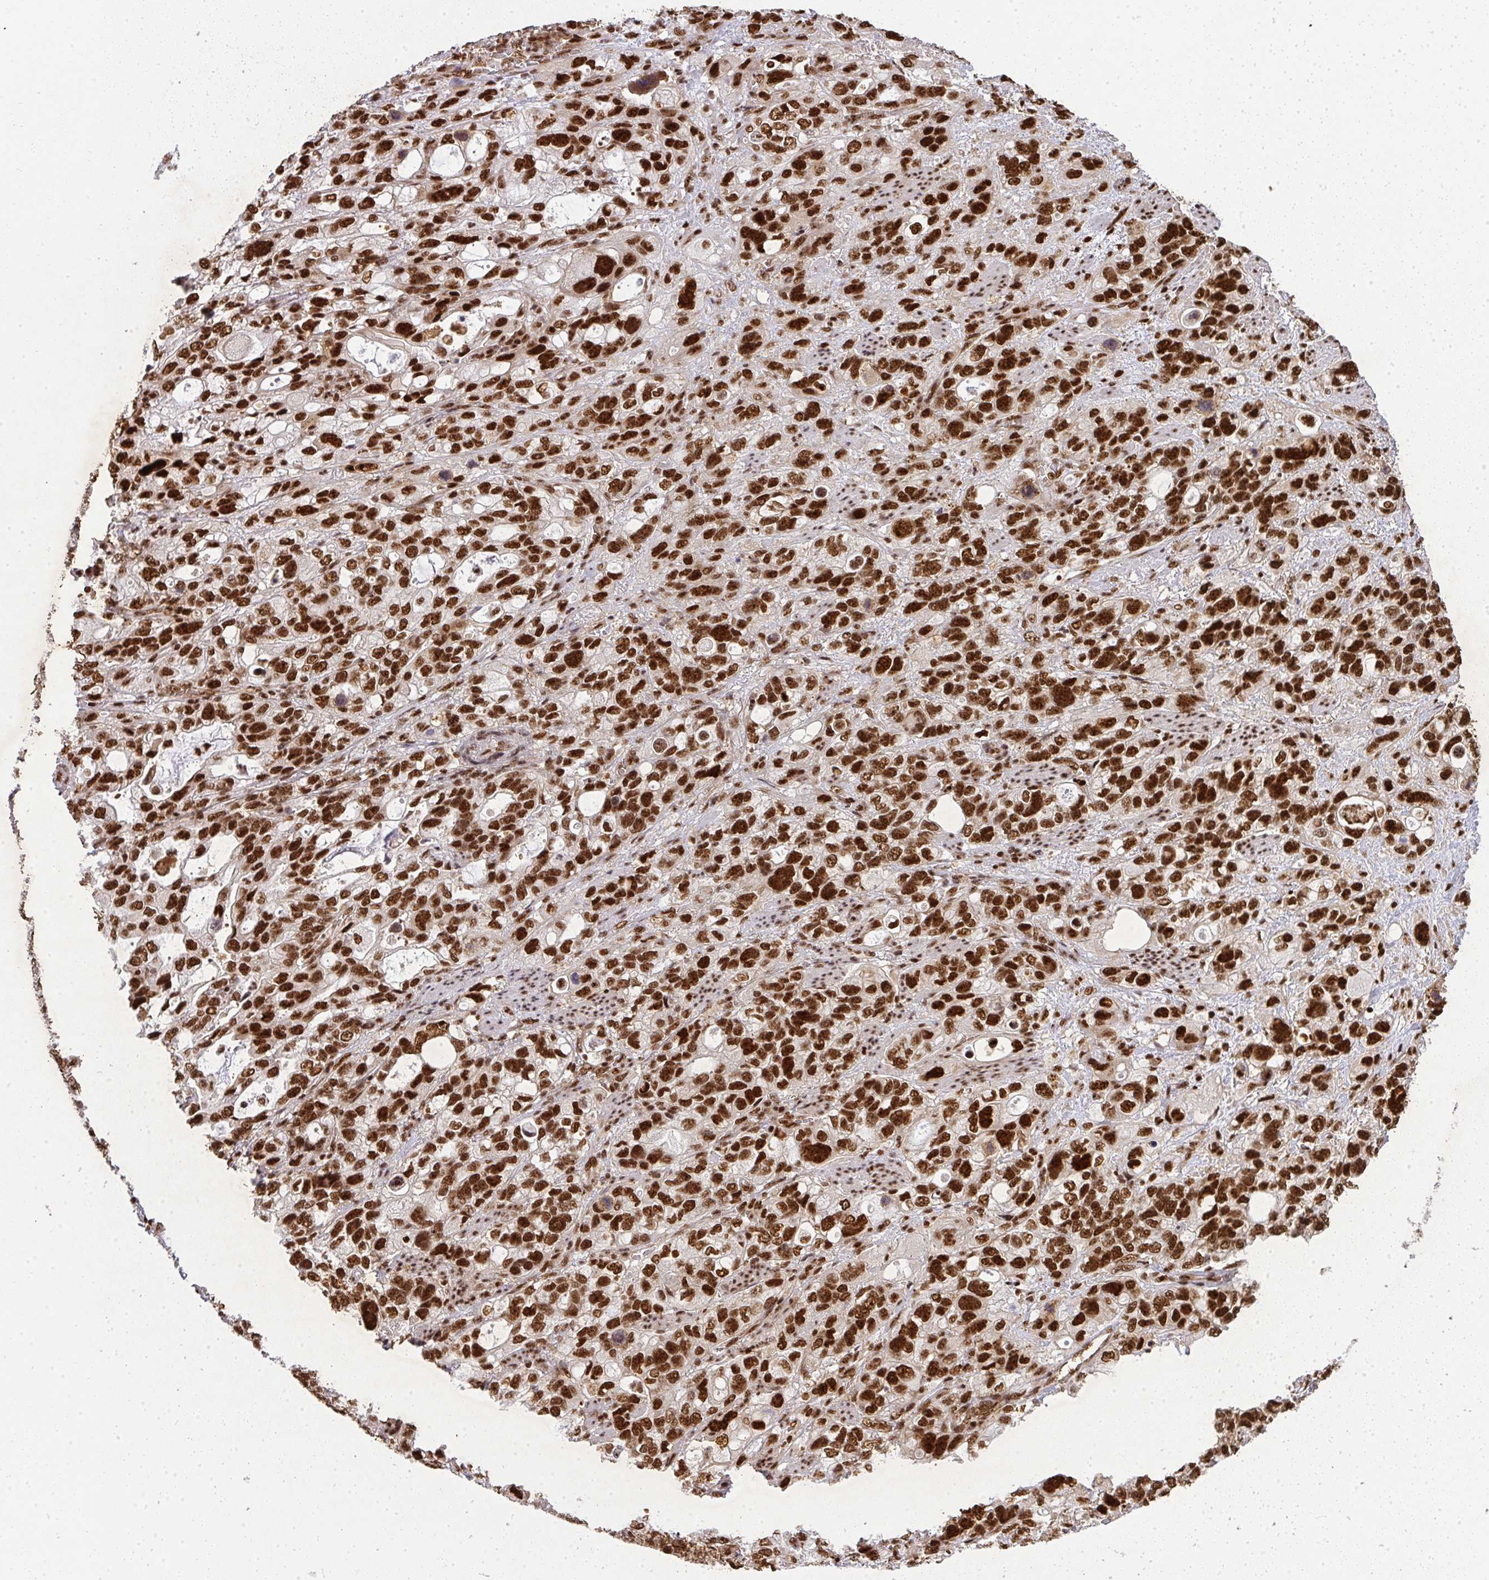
{"staining": {"intensity": "strong", "quantity": ">75%", "location": "nuclear"}, "tissue": "stomach cancer", "cell_type": "Tumor cells", "image_type": "cancer", "snomed": [{"axis": "morphology", "description": "Adenocarcinoma, NOS"}, {"axis": "topography", "description": "Stomach, upper"}], "caption": "Stomach cancer stained with a protein marker reveals strong staining in tumor cells.", "gene": "U2AF1", "patient": {"sex": "female", "age": 81}}